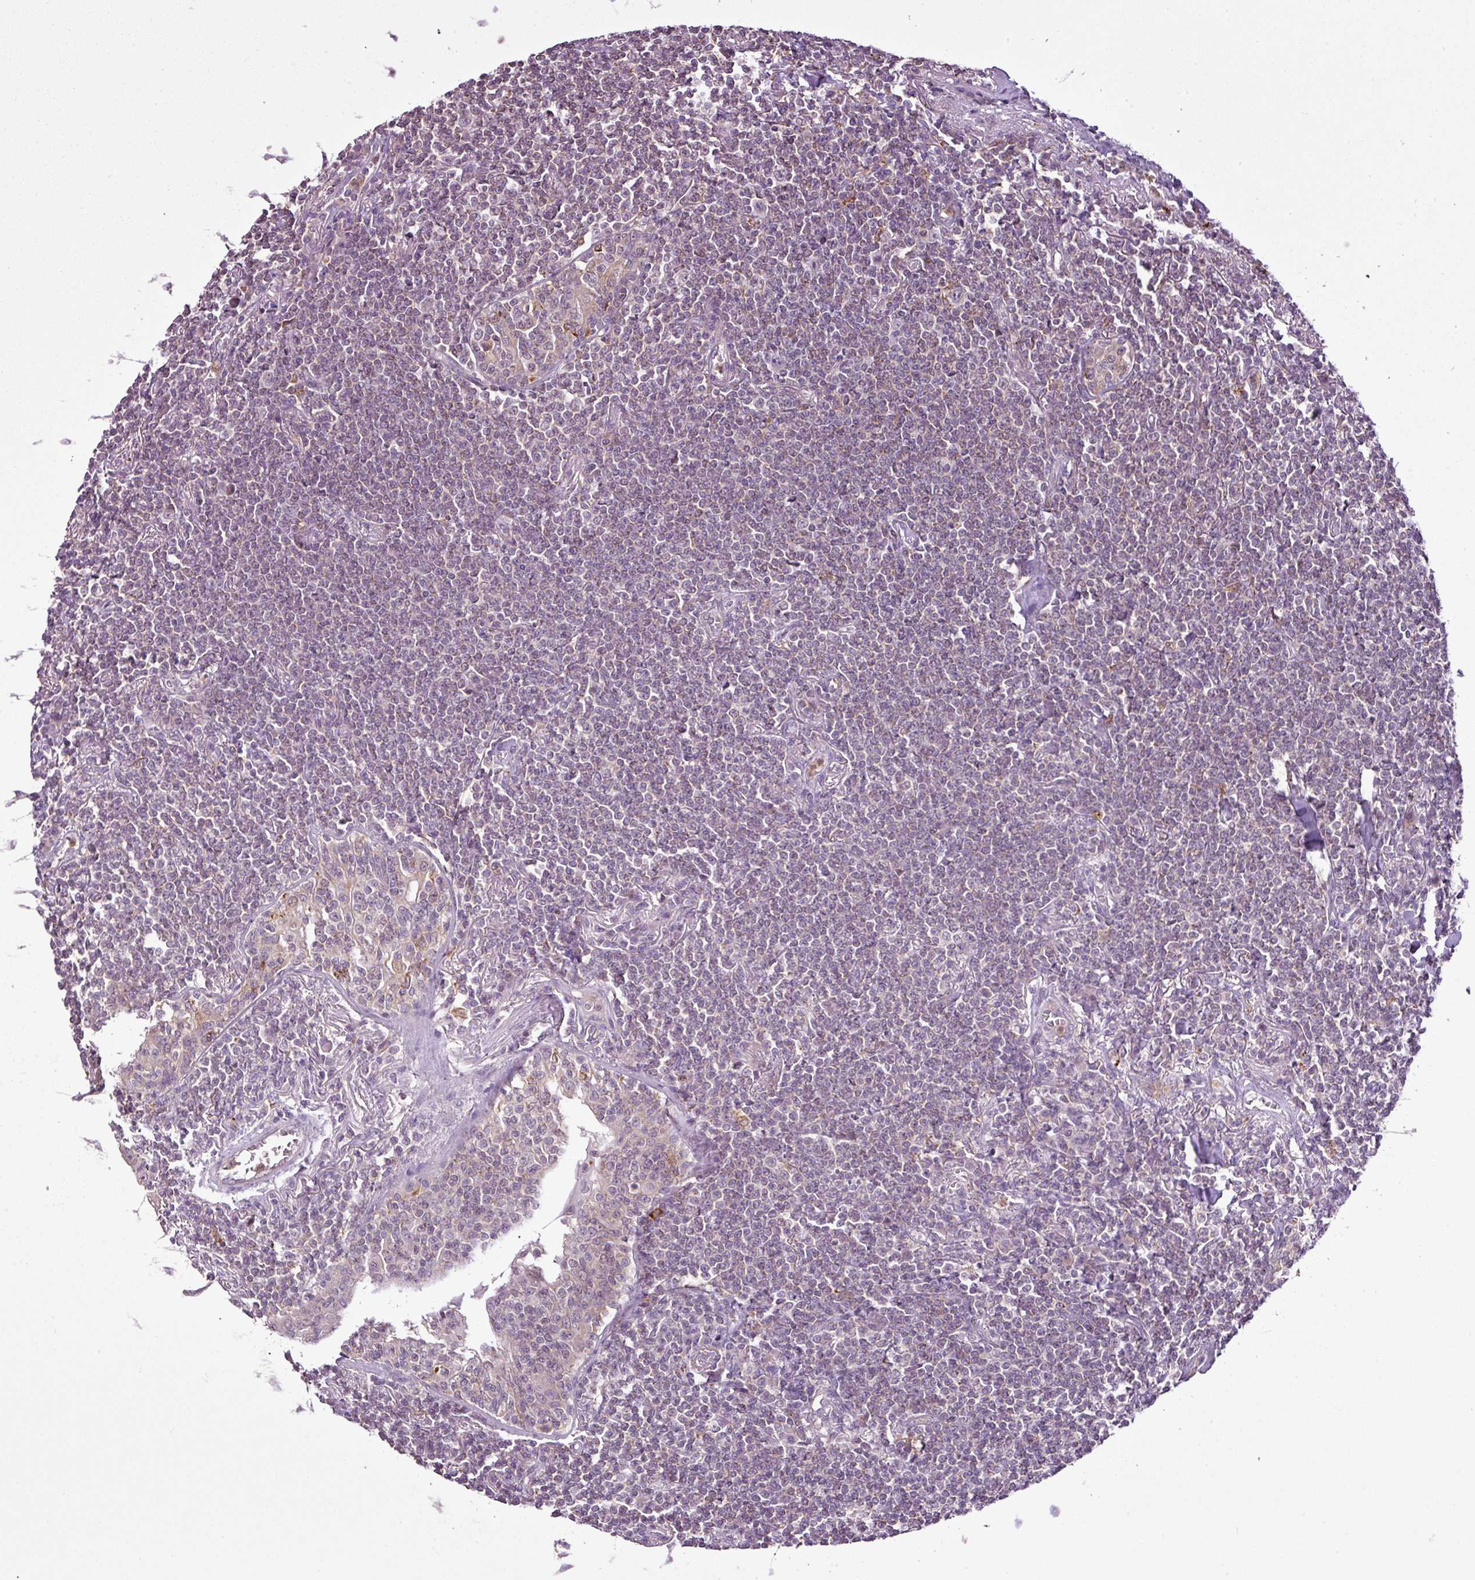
{"staining": {"intensity": "weak", "quantity": "<25%", "location": "nuclear"}, "tissue": "lymphoma", "cell_type": "Tumor cells", "image_type": "cancer", "snomed": [{"axis": "morphology", "description": "Malignant lymphoma, non-Hodgkin's type, Low grade"}, {"axis": "topography", "description": "Lung"}], "caption": "Tumor cells show no significant protein expression in lymphoma.", "gene": "SMCO4", "patient": {"sex": "female", "age": 71}}